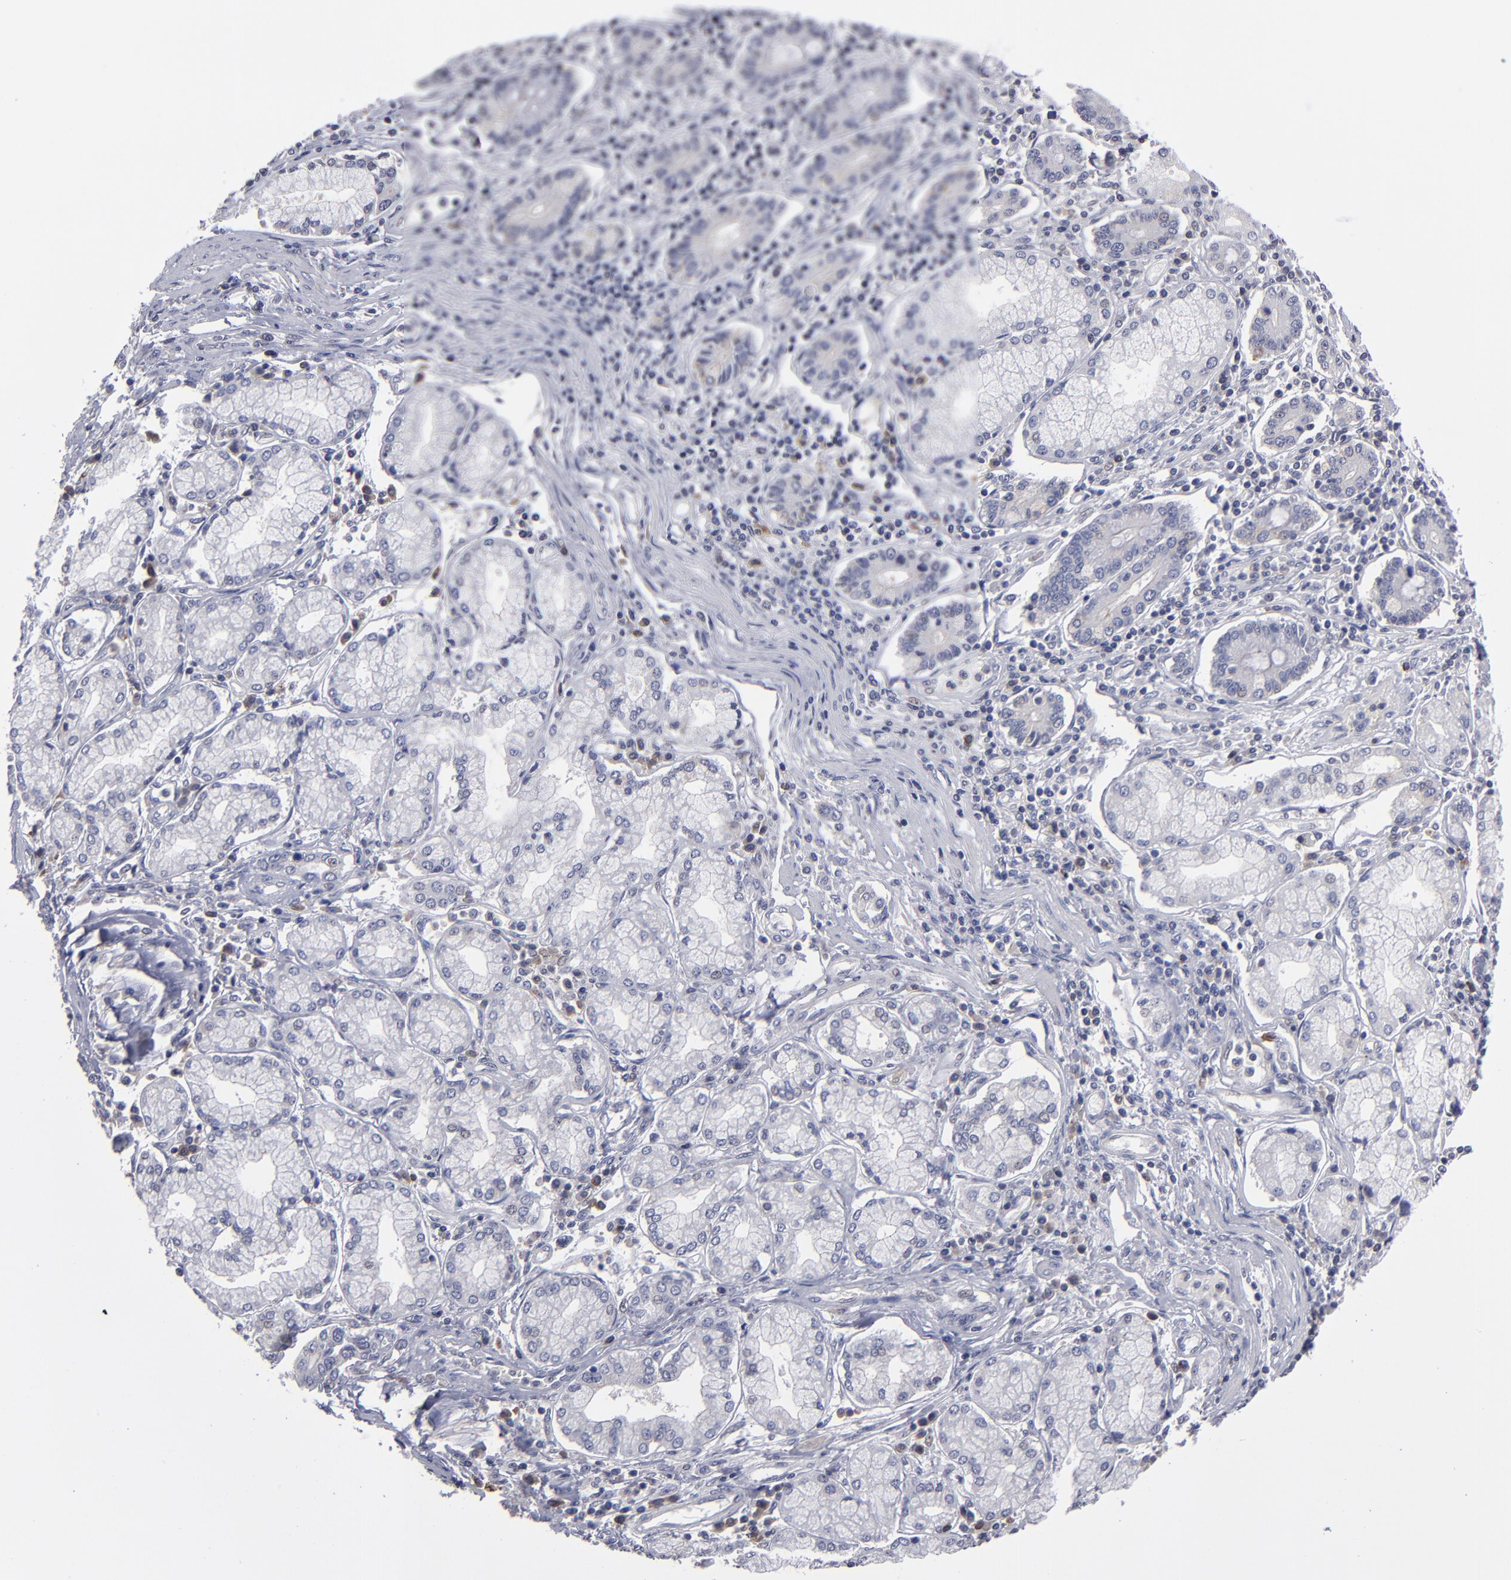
{"staining": {"intensity": "negative", "quantity": "none", "location": "none"}, "tissue": "pancreatic cancer", "cell_type": "Tumor cells", "image_type": "cancer", "snomed": [{"axis": "morphology", "description": "Adenocarcinoma, NOS"}, {"axis": "topography", "description": "Pancreas"}], "caption": "Tumor cells are negative for protein expression in human adenocarcinoma (pancreatic).", "gene": "CEP97", "patient": {"sex": "female", "age": 57}}